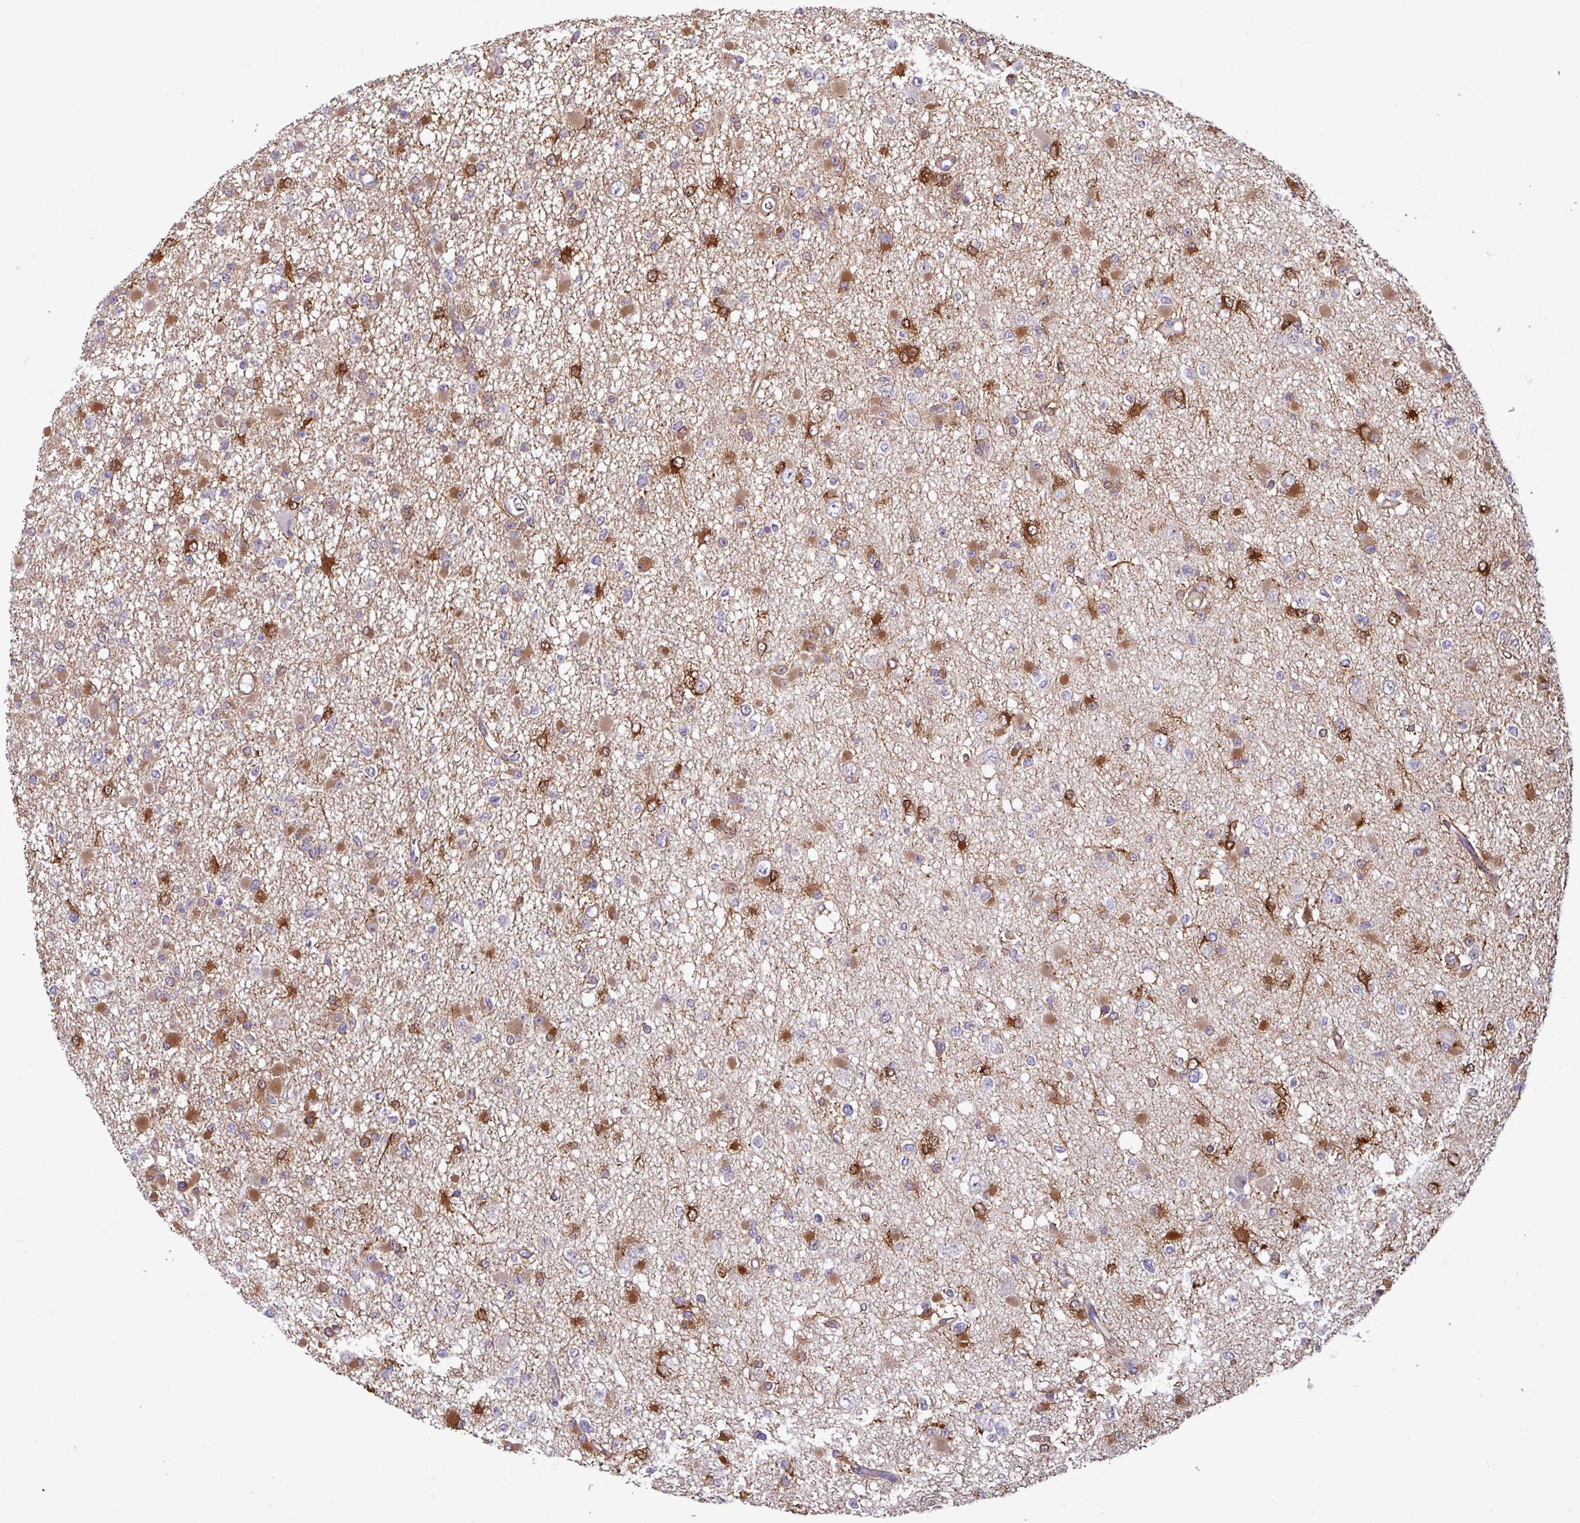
{"staining": {"intensity": "strong", "quantity": "25%-75%", "location": "cytoplasmic/membranous"}, "tissue": "glioma", "cell_type": "Tumor cells", "image_type": "cancer", "snomed": [{"axis": "morphology", "description": "Glioma, malignant, Low grade"}, {"axis": "topography", "description": "Brain"}], "caption": "IHC staining of malignant glioma (low-grade), which shows high levels of strong cytoplasmic/membranous positivity in about 25%-75% of tumor cells indicating strong cytoplasmic/membranous protein staining. The staining was performed using DAB (3,3'-diaminobenzidine) (brown) for protein detection and nuclei were counterstained in hematoxylin (blue).", "gene": "PCED1A", "patient": {"sex": "female", "age": 22}}